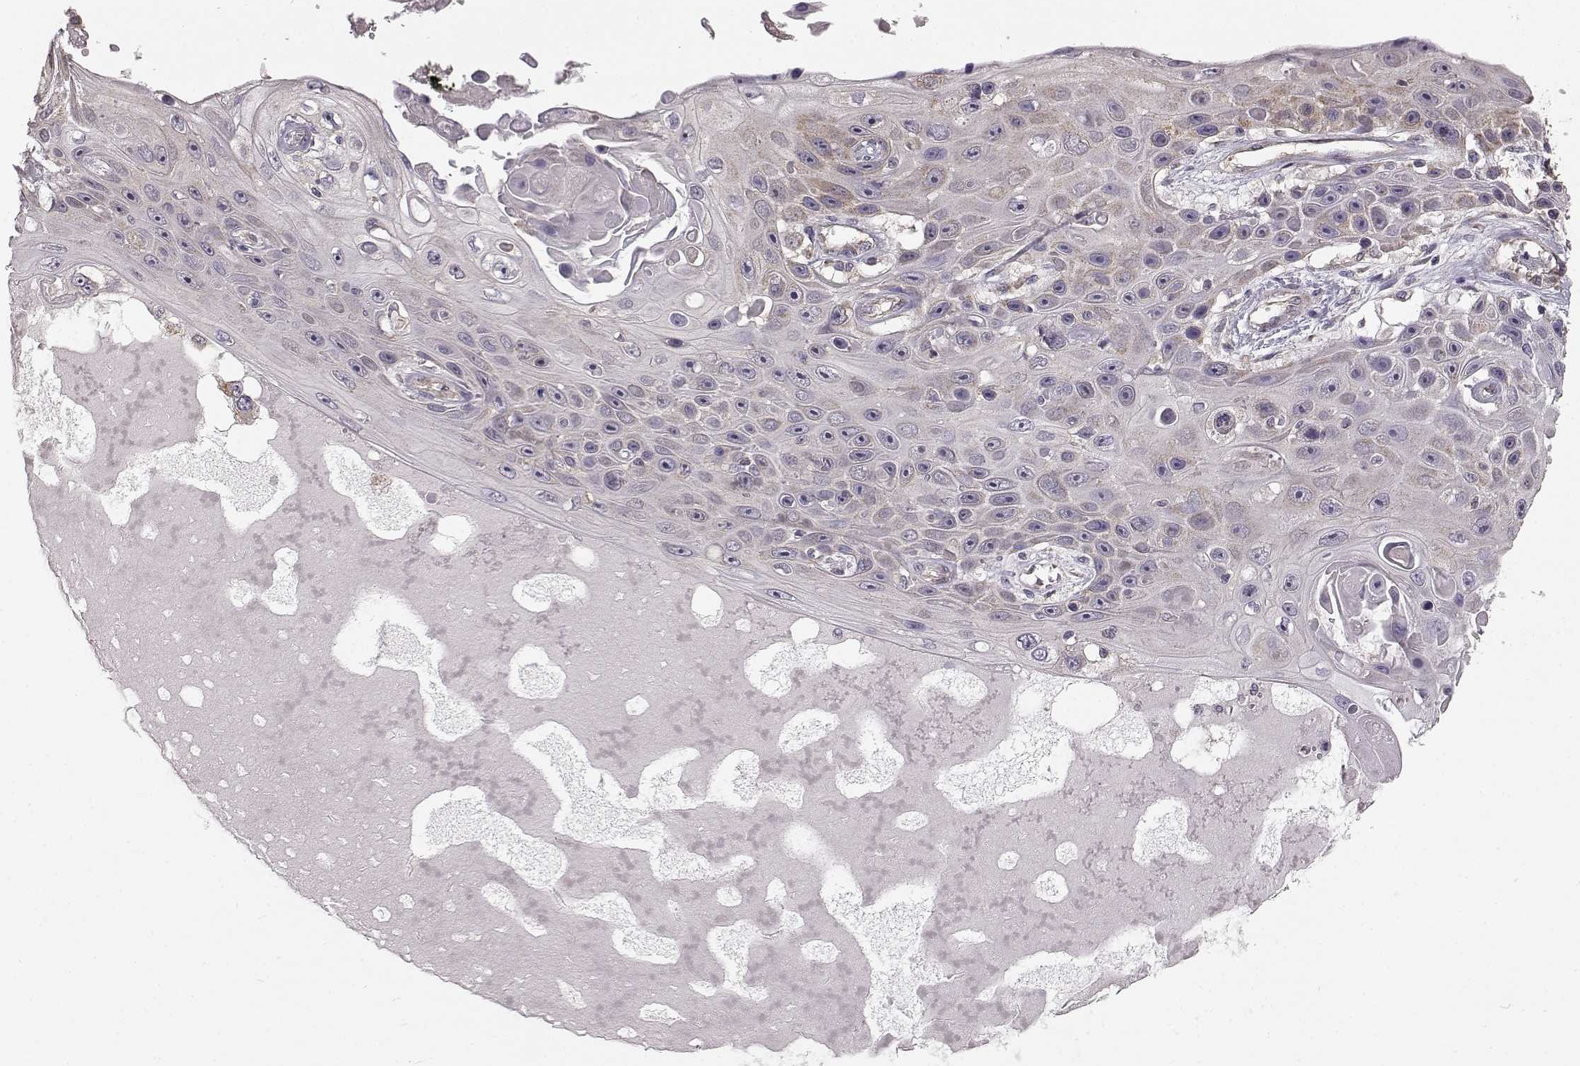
{"staining": {"intensity": "weak", "quantity": "<25%", "location": "cytoplasmic/membranous"}, "tissue": "skin cancer", "cell_type": "Tumor cells", "image_type": "cancer", "snomed": [{"axis": "morphology", "description": "Squamous cell carcinoma, NOS"}, {"axis": "topography", "description": "Skin"}], "caption": "High magnification brightfield microscopy of skin cancer (squamous cell carcinoma) stained with DAB (3,3'-diaminobenzidine) (brown) and counterstained with hematoxylin (blue): tumor cells show no significant staining.", "gene": "ERBB3", "patient": {"sex": "male", "age": 82}}